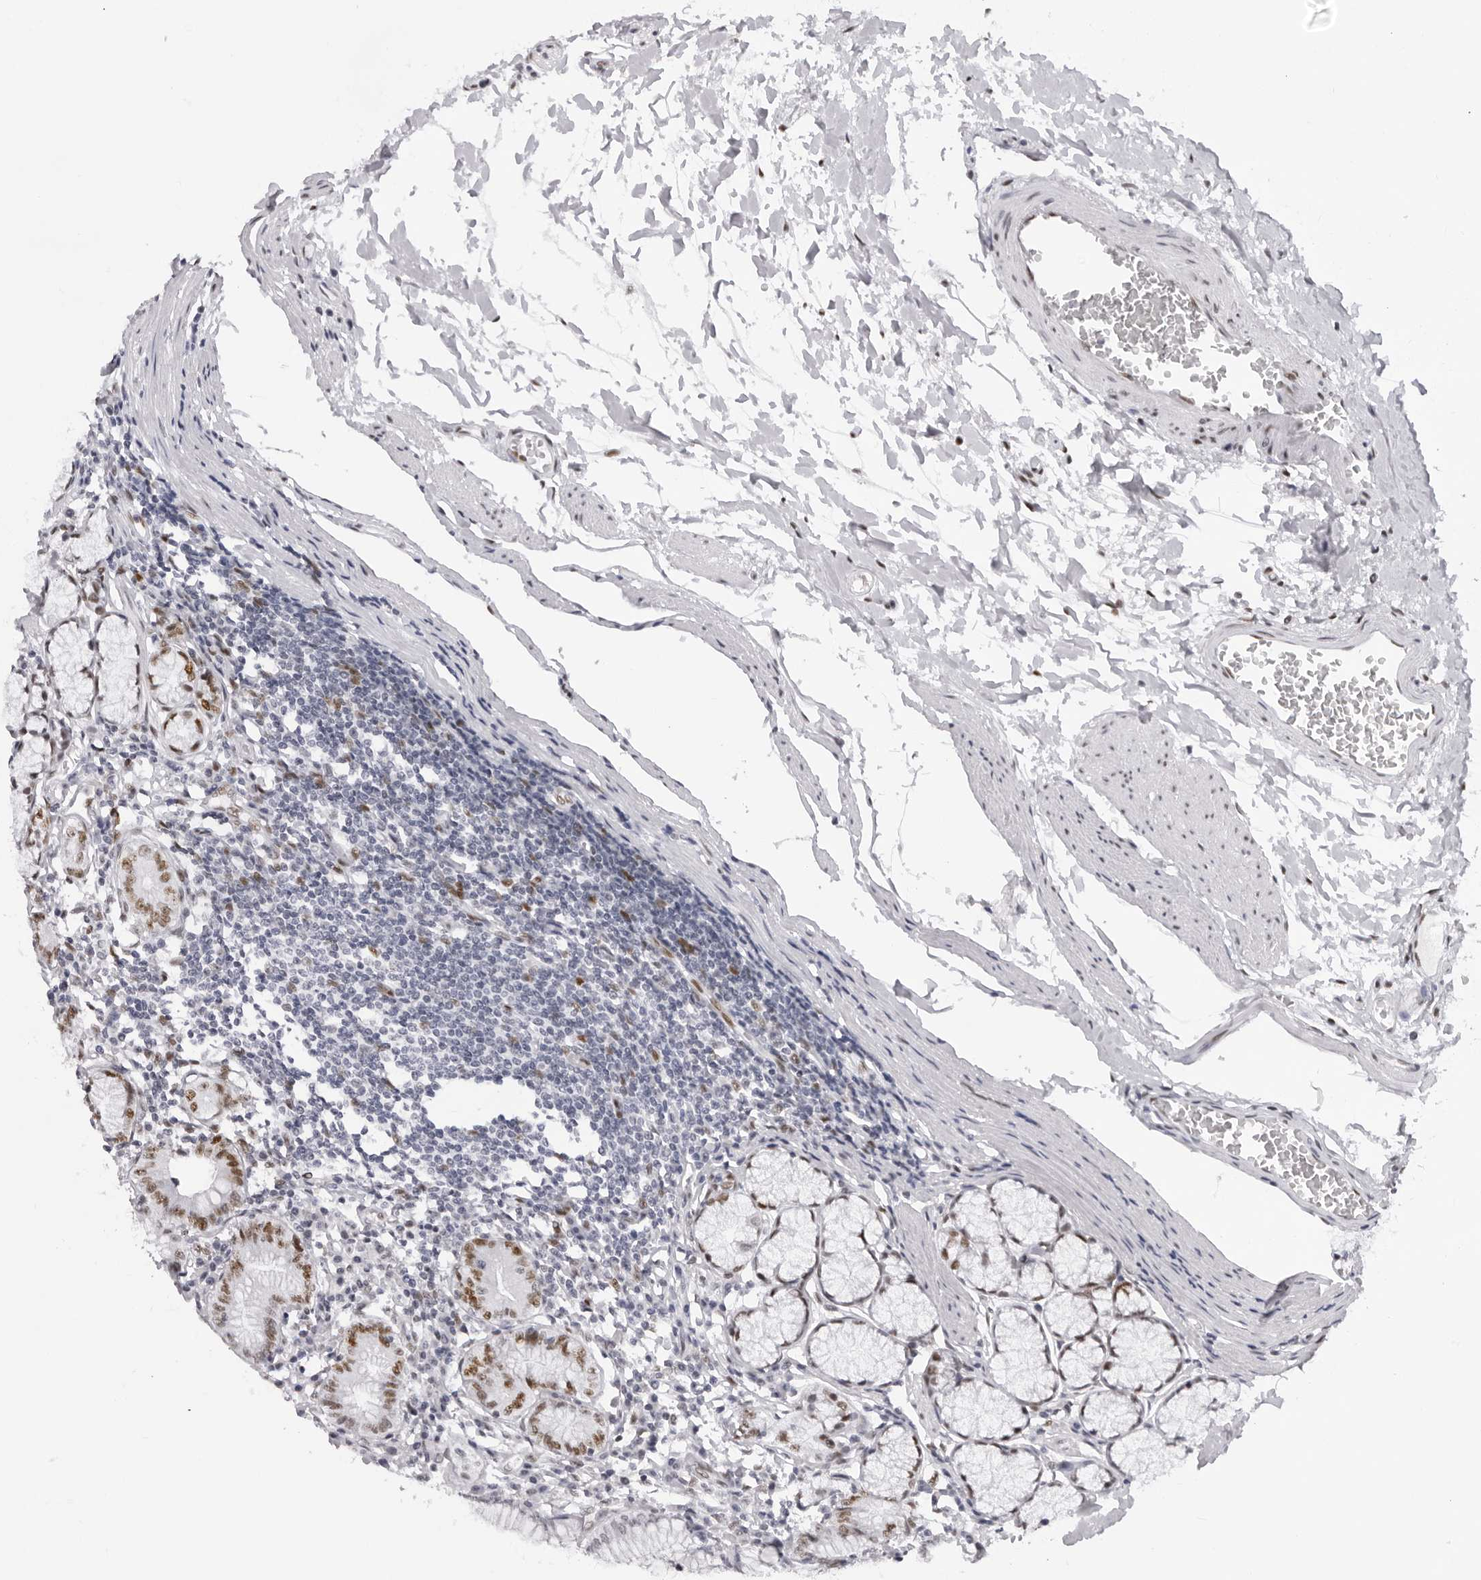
{"staining": {"intensity": "strong", "quantity": "<25%", "location": "nuclear"}, "tissue": "stomach", "cell_type": "Glandular cells", "image_type": "normal", "snomed": [{"axis": "morphology", "description": "Normal tissue, NOS"}, {"axis": "topography", "description": "Stomach"}], "caption": "Immunohistochemical staining of benign human stomach displays <25% levels of strong nuclear protein staining in approximately <25% of glandular cells.", "gene": "IRF2BP2", "patient": {"sex": "male", "age": 55}}